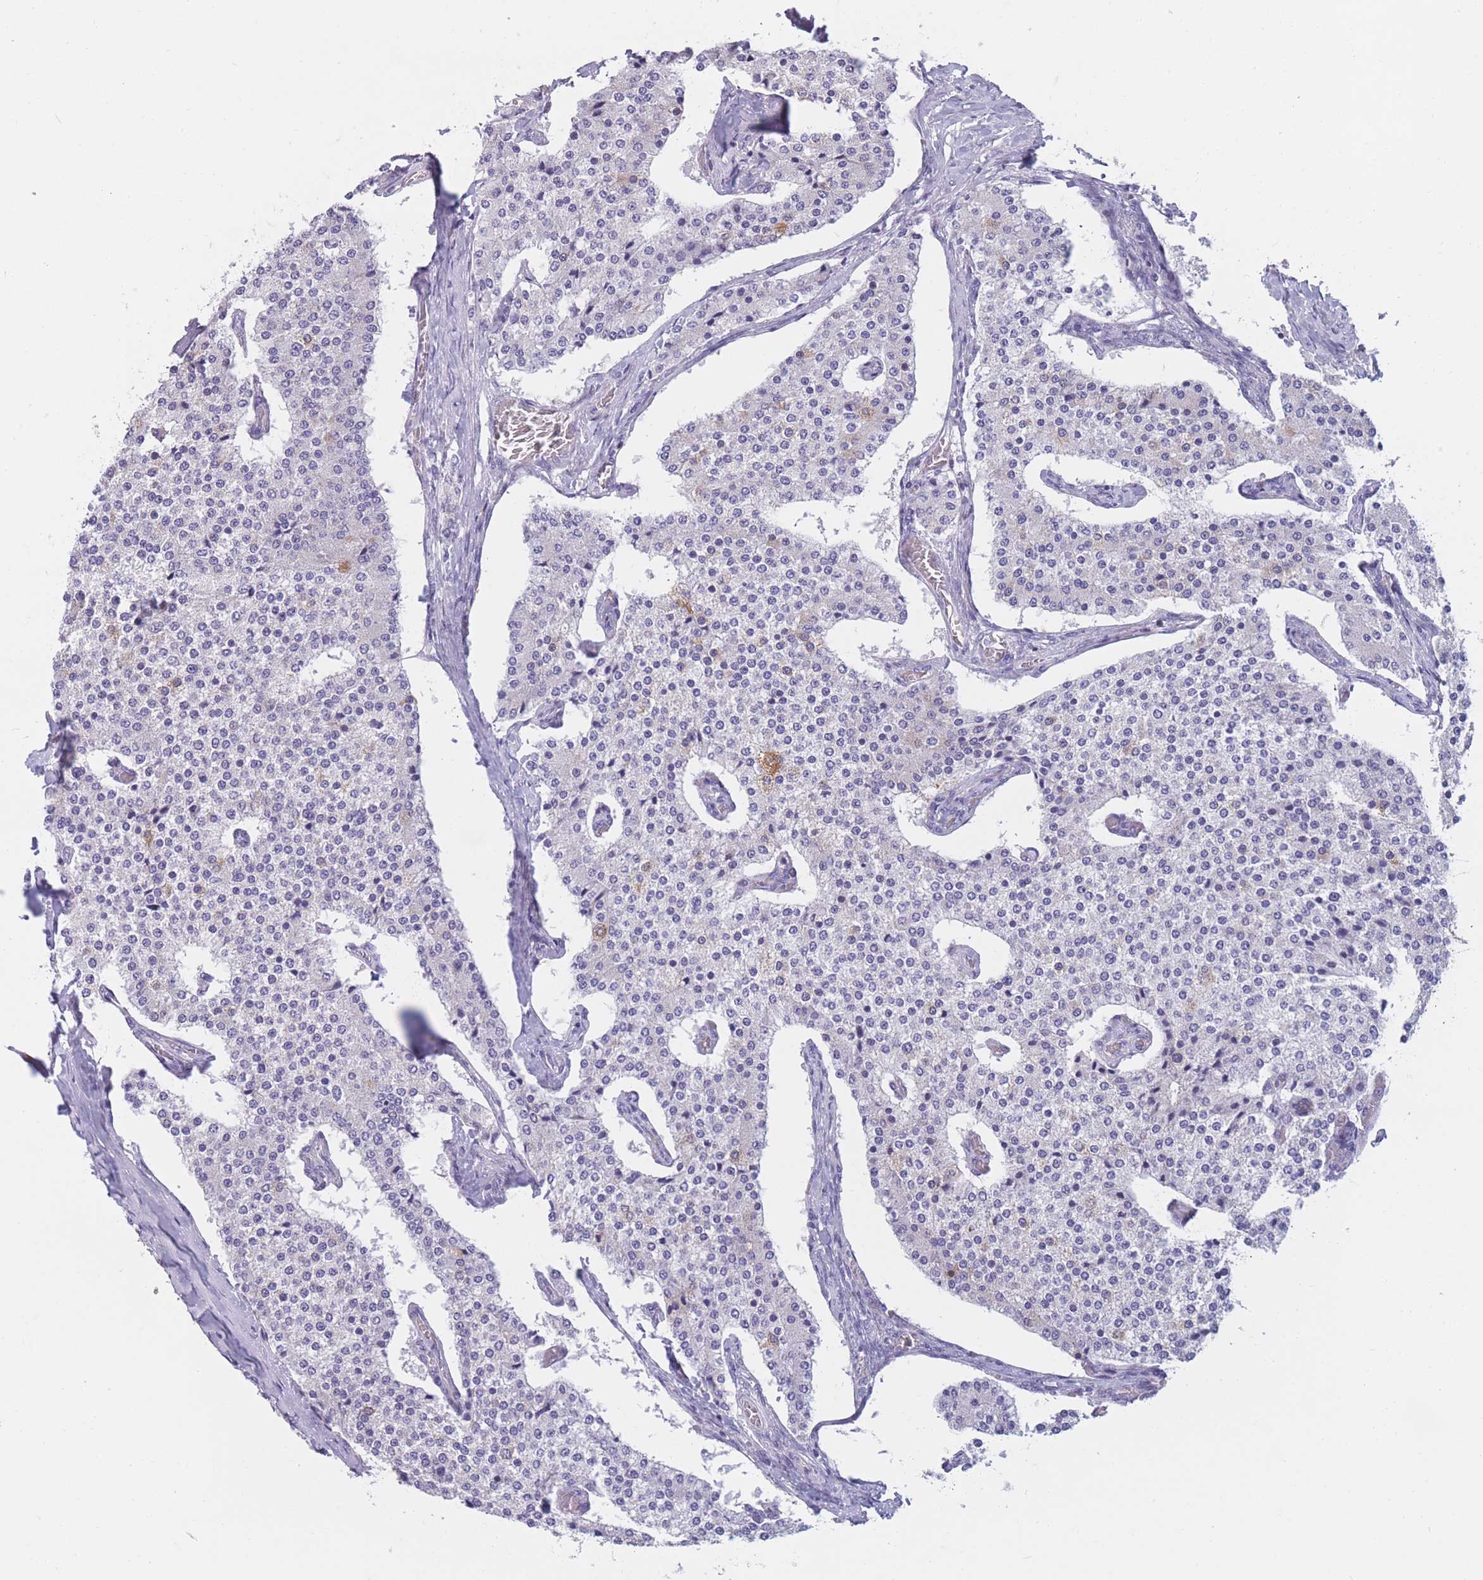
{"staining": {"intensity": "negative", "quantity": "none", "location": "none"}, "tissue": "carcinoid", "cell_type": "Tumor cells", "image_type": "cancer", "snomed": [{"axis": "morphology", "description": "Carcinoid, malignant, NOS"}, {"axis": "topography", "description": "Colon"}], "caption": "IHC photomicrograph of neoplastic tissue: carcinoid stained with DAB (3,3'-diaminobenzidine) demonstrates no significant protein positivity in tumor cells. (Stains: DAB immunohistochemistry (IHC) with hematoxylin counter stain, Microscopy: brightfield microscopy at high magnification).", "gene": "PDE4A", "patient": {"sex": "female", "age": 52}}